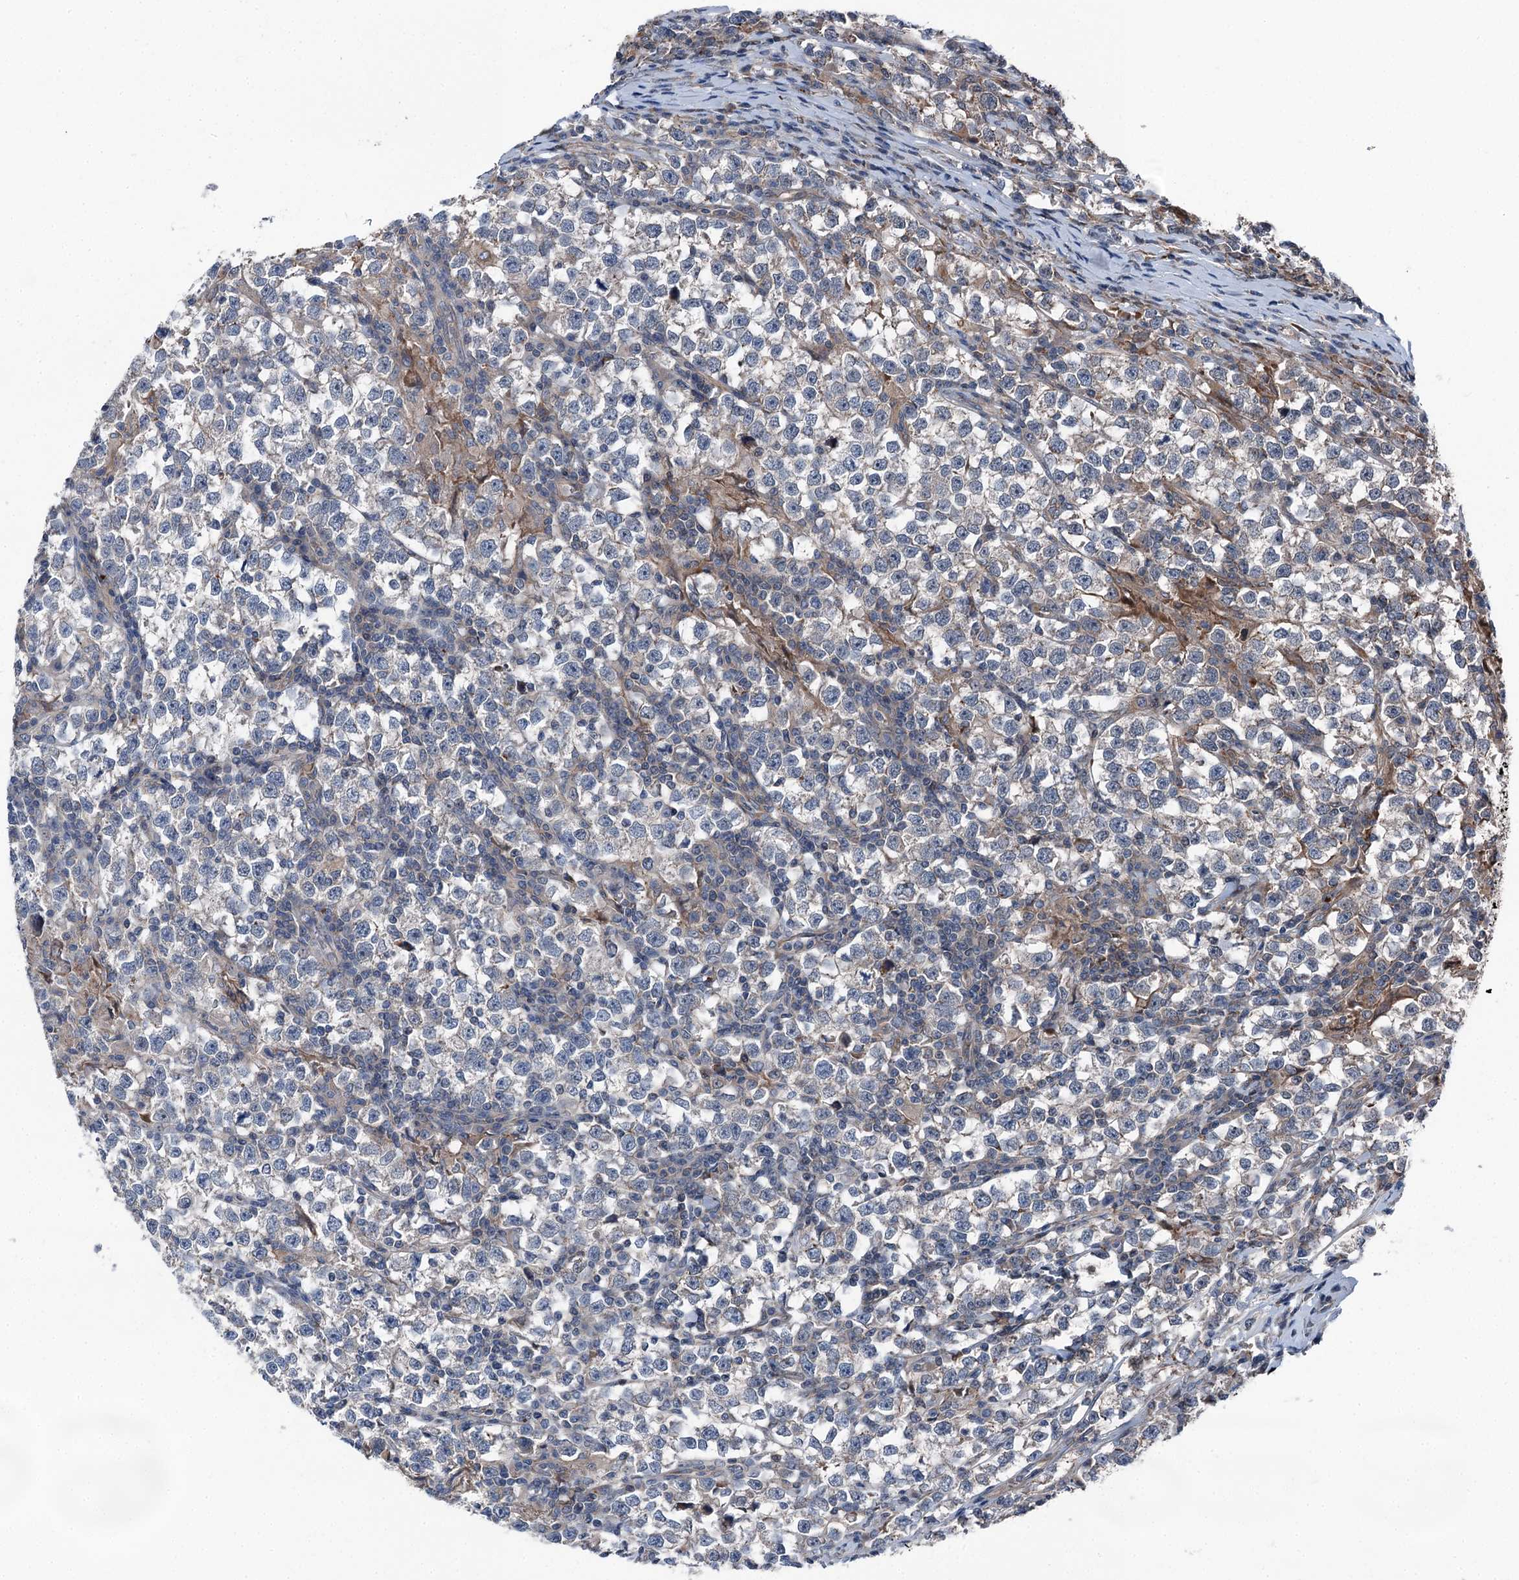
{"staining": {"intensity": "weak", "quantity": "<25%", "location": "cytoplasmic/membranous"}, "tissue": "testis cancer", "cell_type": "Tumor cells", "image_type": "cancer", "snomed": [{"axis": "morphology", "description": "Normal tissue, NOS"}, {"axis": "morphology", "description": "Seminoma, NOS"}, {"axis": "topography", "description": "Testis"}], "caption": "Testis cancer (seminoma) was stained to show a protein in brown. There is no significant staining in tumor cells.", "gene": "POLR1D", "patient": {"sex": "male", "age": 43}}